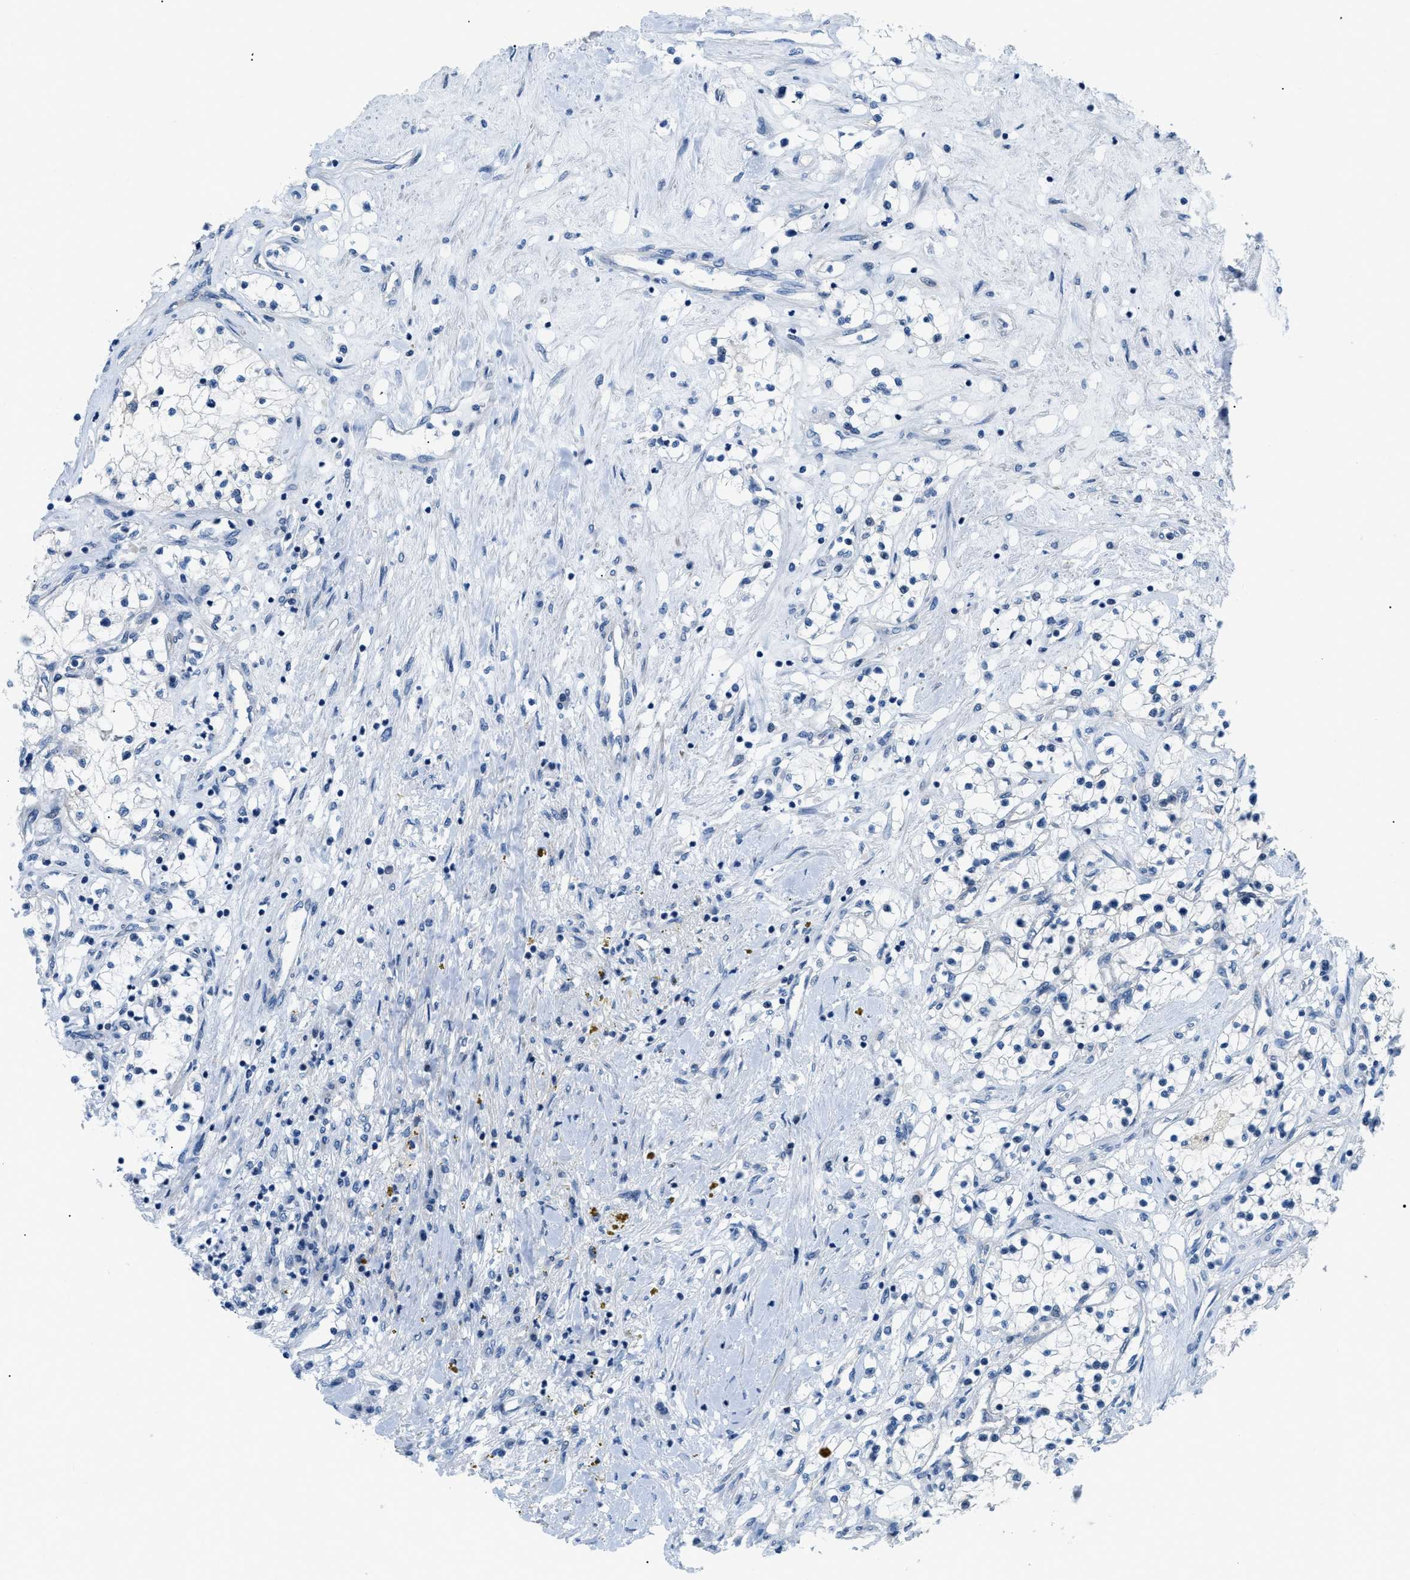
{"staining": {"intensity": "negative", "quantity": "none", "location": "none"}, "tissue": "renal cancer", "cell_type": "Tumor cells", "image_type": "cancer", "snomed": [{"axis": "morphology", "description": "Adenocarcinoma, NOS"}, {"axis": "topography", "description": "Kidney"}], "caption": "An immunohistochemistry micrograph of renal adenocarcinoma is shown. There is no staining in tumor cells of renal adenocarcinoma.", "gene": "FDCSP", "patient": {"sex": "male", "age": 68}}